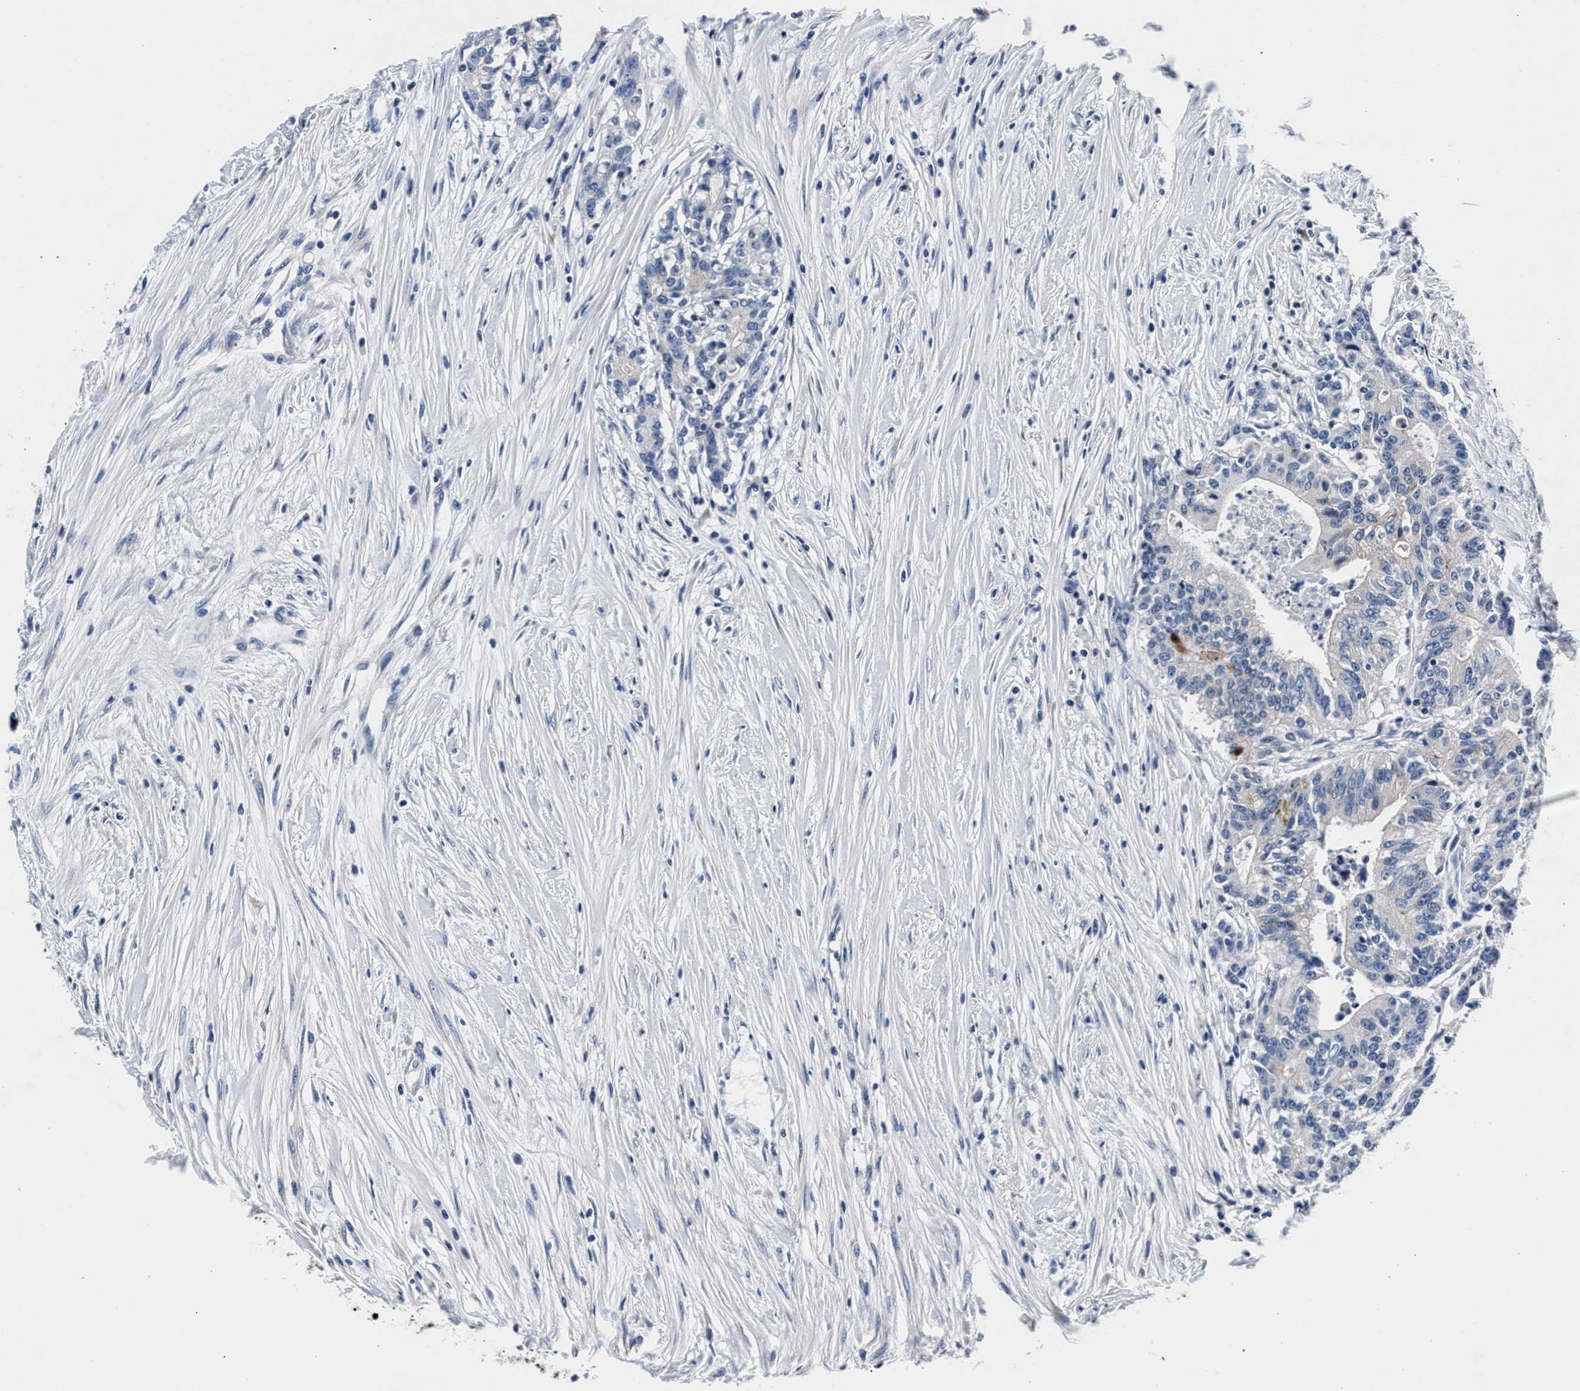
{"staining": {"intensity": "negative", "quantity": "none", "location": "none"}, "tissue": "colorectal cancer", "cell_type": "Tumor cells", "image_type": "cancer", "snomed": [{"axis": "morphology", "description": "Adenocarcinoma, NOS"}, {"axis": "topography", "description": "Colon"}], "caption": "This is an immunohistochemistry micrograph of human colorectal adenocarcinoma. There is no expression in tumor cells.", "gene": "PHF24", "patient": {"sex": "female", "age": 77}}